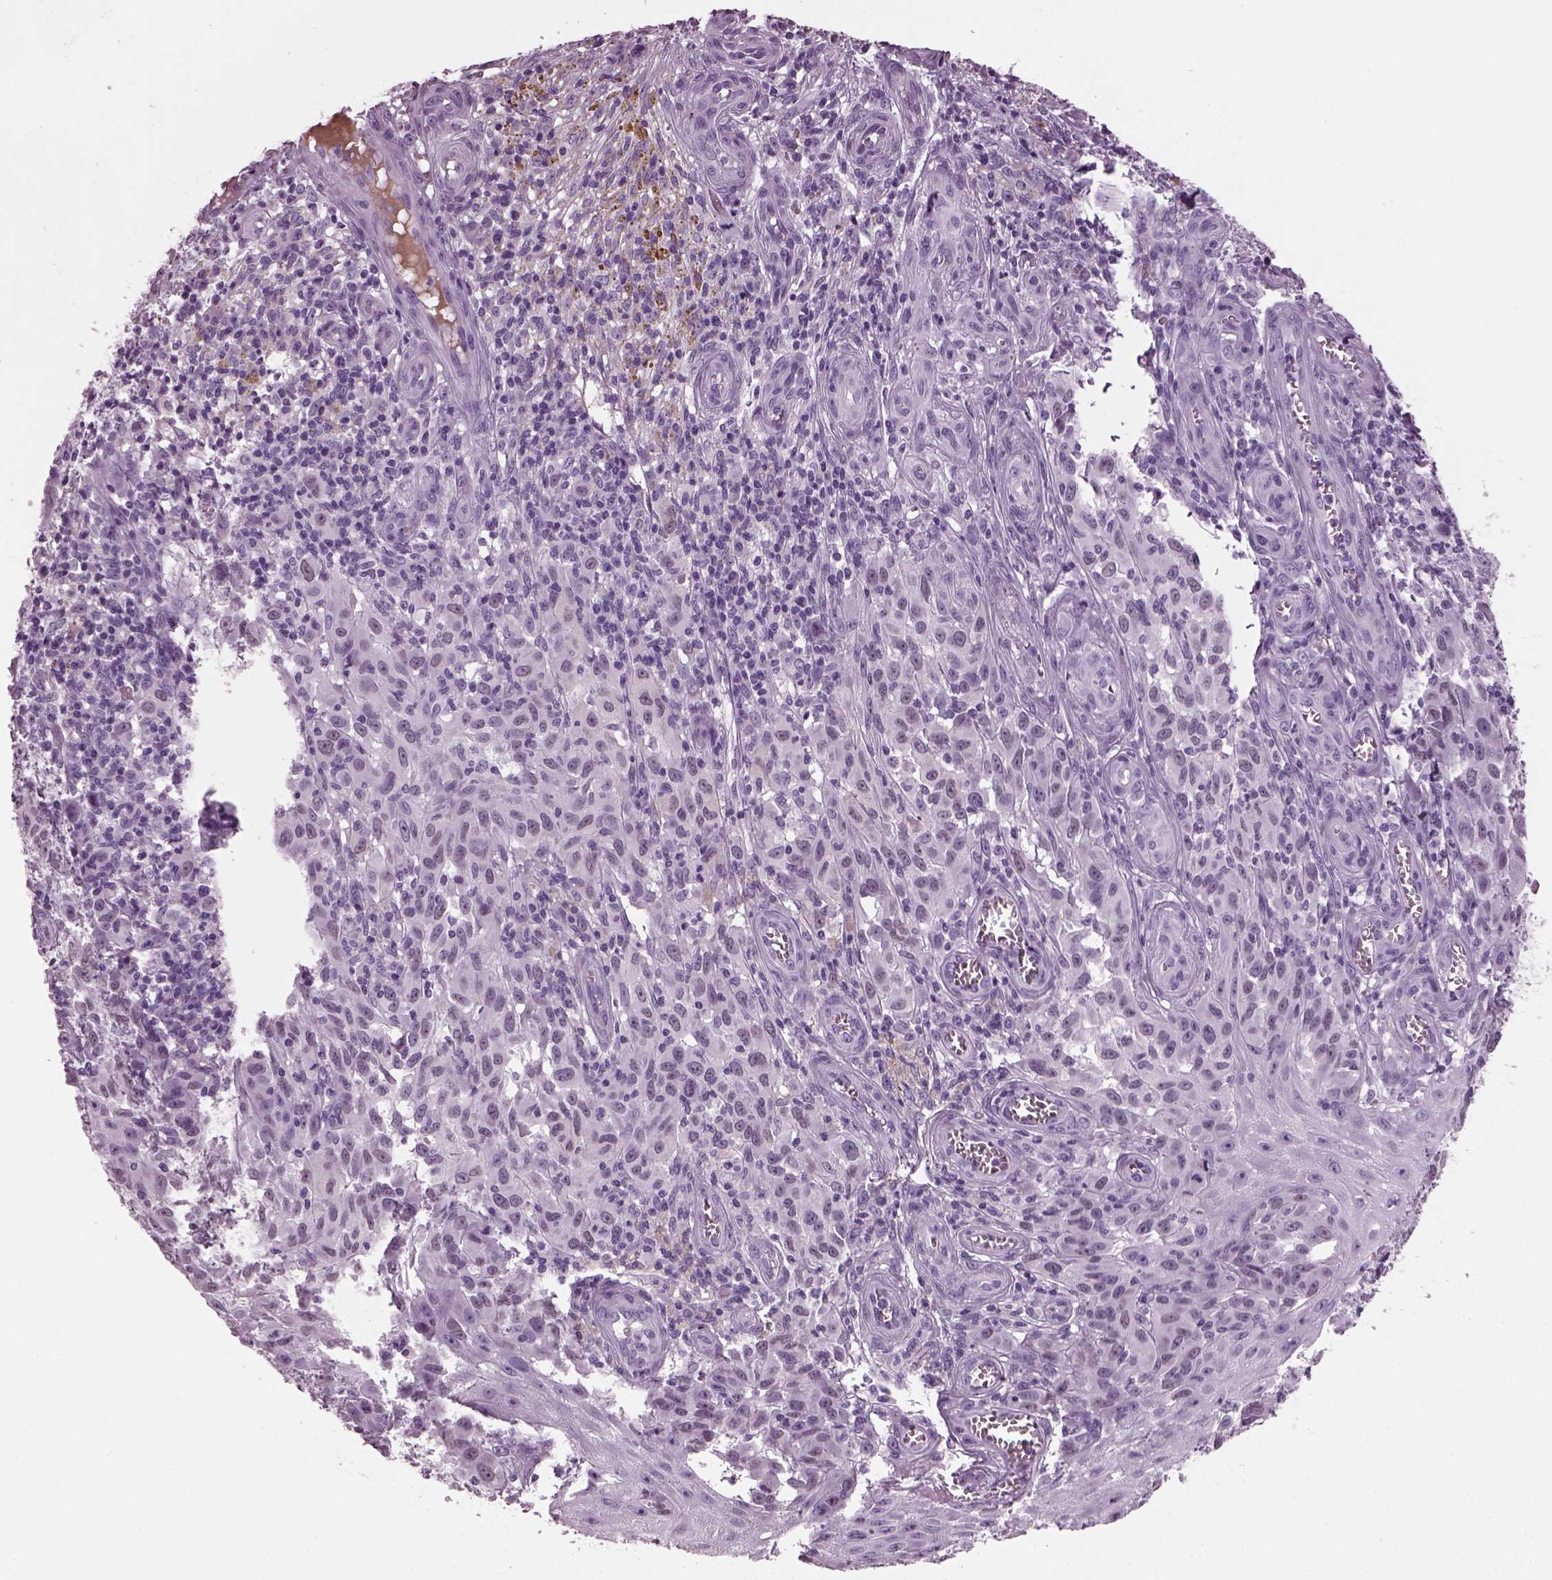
{"staining": {"intensity": "negative", "quantity": "none", "location": "none"}, "tissue": "melanoma", "cell_type": "Tumor cells", "image_type": "cancer", "snomed": [{"axis": "morphology", "description": "Malignant melanoma, NOS"}, {"axis": "topography", "description": "Skin"}], "caption": "The IHC micrograph has no significant staining in tumor cells of melanoma tissue.", "gene": "KRTAP3-2", "patient": {"sex": "female", "age": 53}}